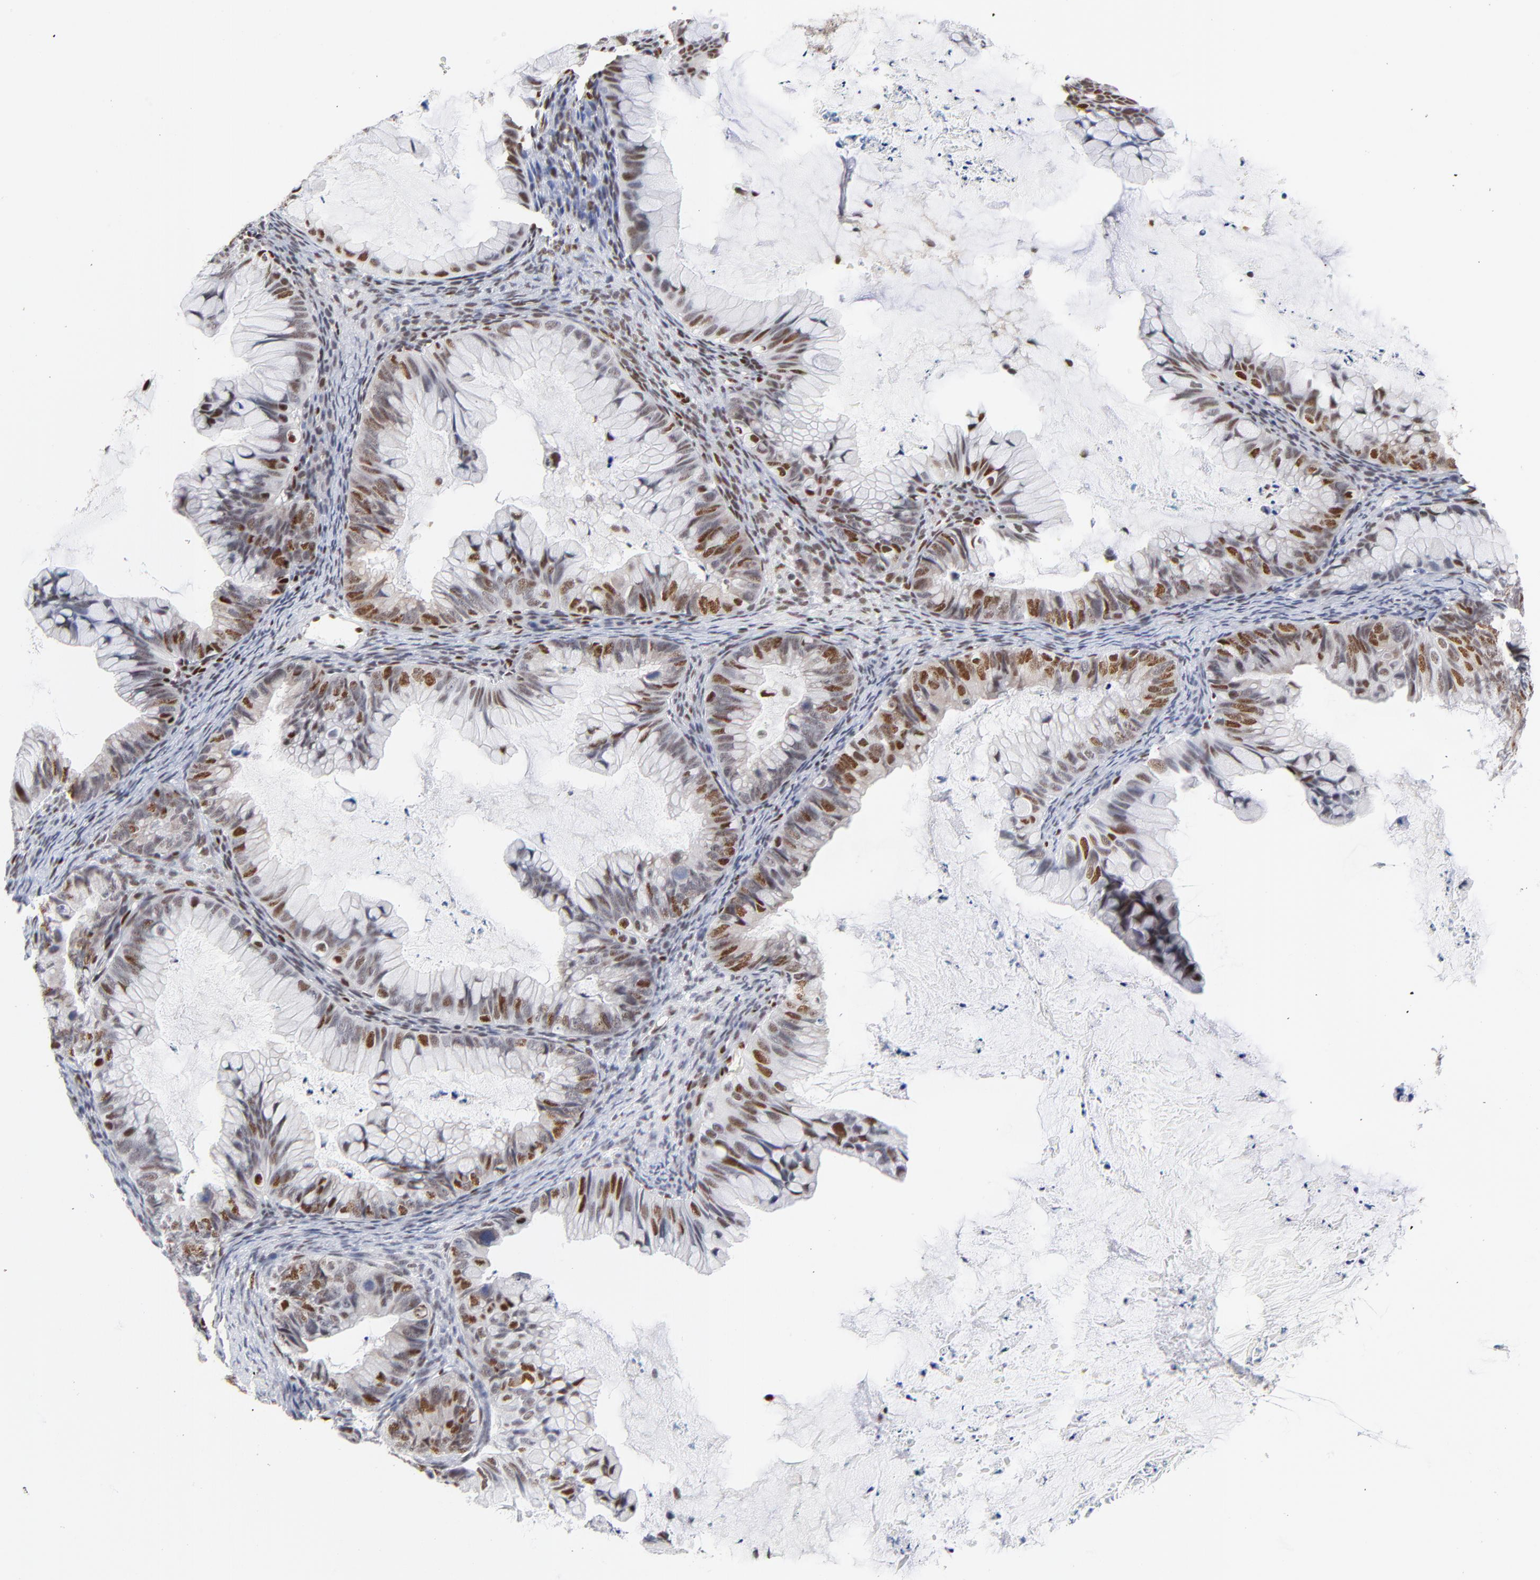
{"staining": {"intensity": "strong", "quantity": ">75%", "location": "nuclear"}, "tissue": "ovarian cancer", "cell_type": "Tumor cells", "image_type": "cancer", "snomed": [{"axis": "morphology", "description": "Cystadenocarcinoma, mucinous, NOS"}, {"axis": "topography", "description": "Ovary"}], "caption": "A brown stain labels strong nuclear expression of a protein in human ovarian cancer tumor cells.", "gene": "CREB1", "patient": {"sex": "female", "age": 36}}